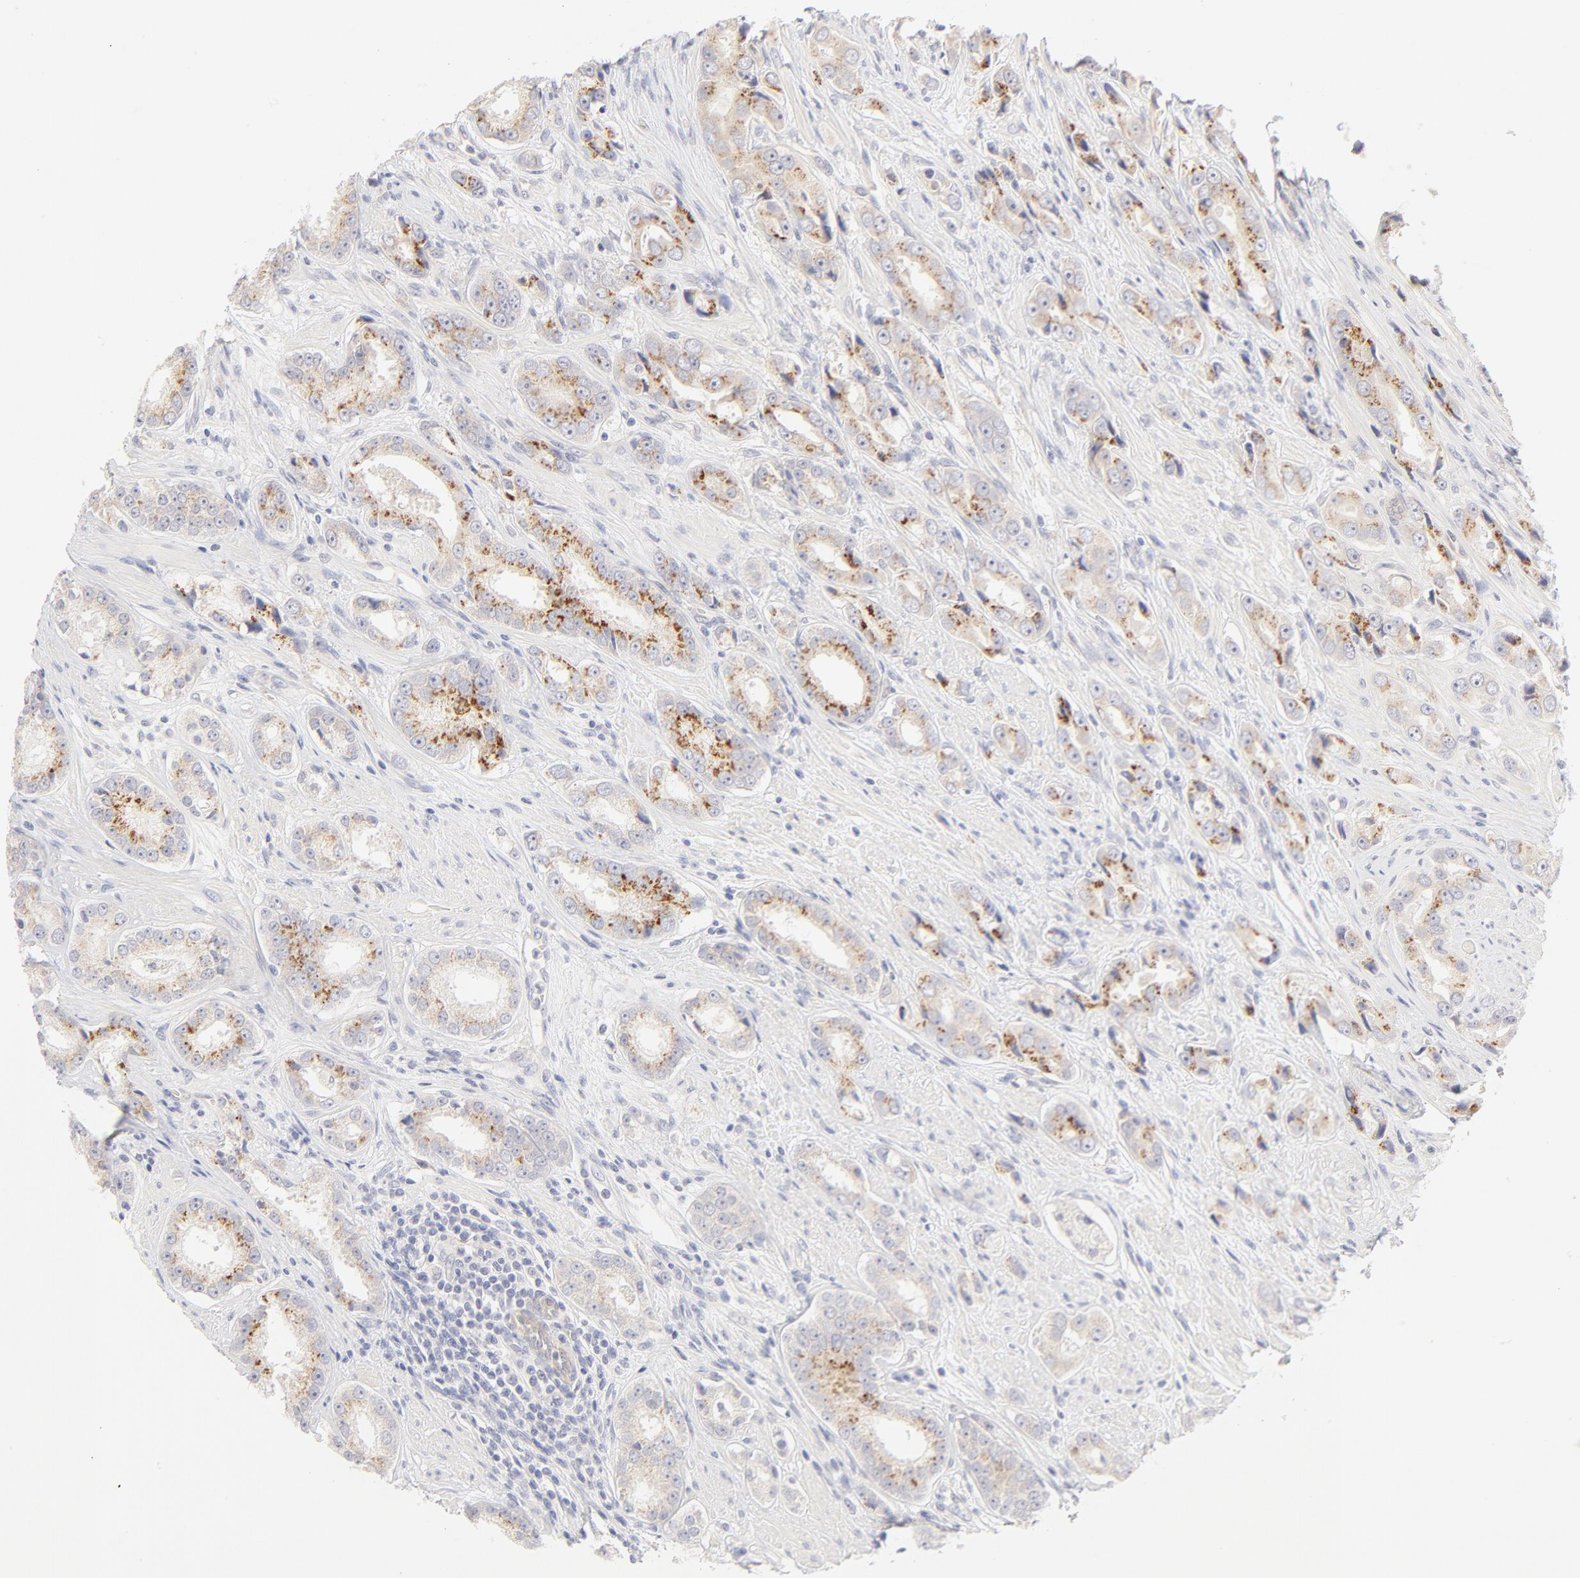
{"staining": {"intensity": "moderate", "quantity": "25%-75%", "location": "cytoplasmic/membranous"}, "tissue": "prostate cancer", "cell_type": "Tumor cells", "image_type": "cancer", "snomed": [{"axis": "morphology", "description": "Adenocarcinoma, Medium grade"}, {"axis": "topography", "description": "Prostate"}], "caption": "High-power microscopy captured an immunohistochemistry image of adenocarcinoma (medium-grade) (prostate), revealing moderate cytoplasmic/membranous staining in approximately 25%-75% of tumor cells.", "gene": "NKX2-2", "patient": {"sex": "male", "age": 53}}